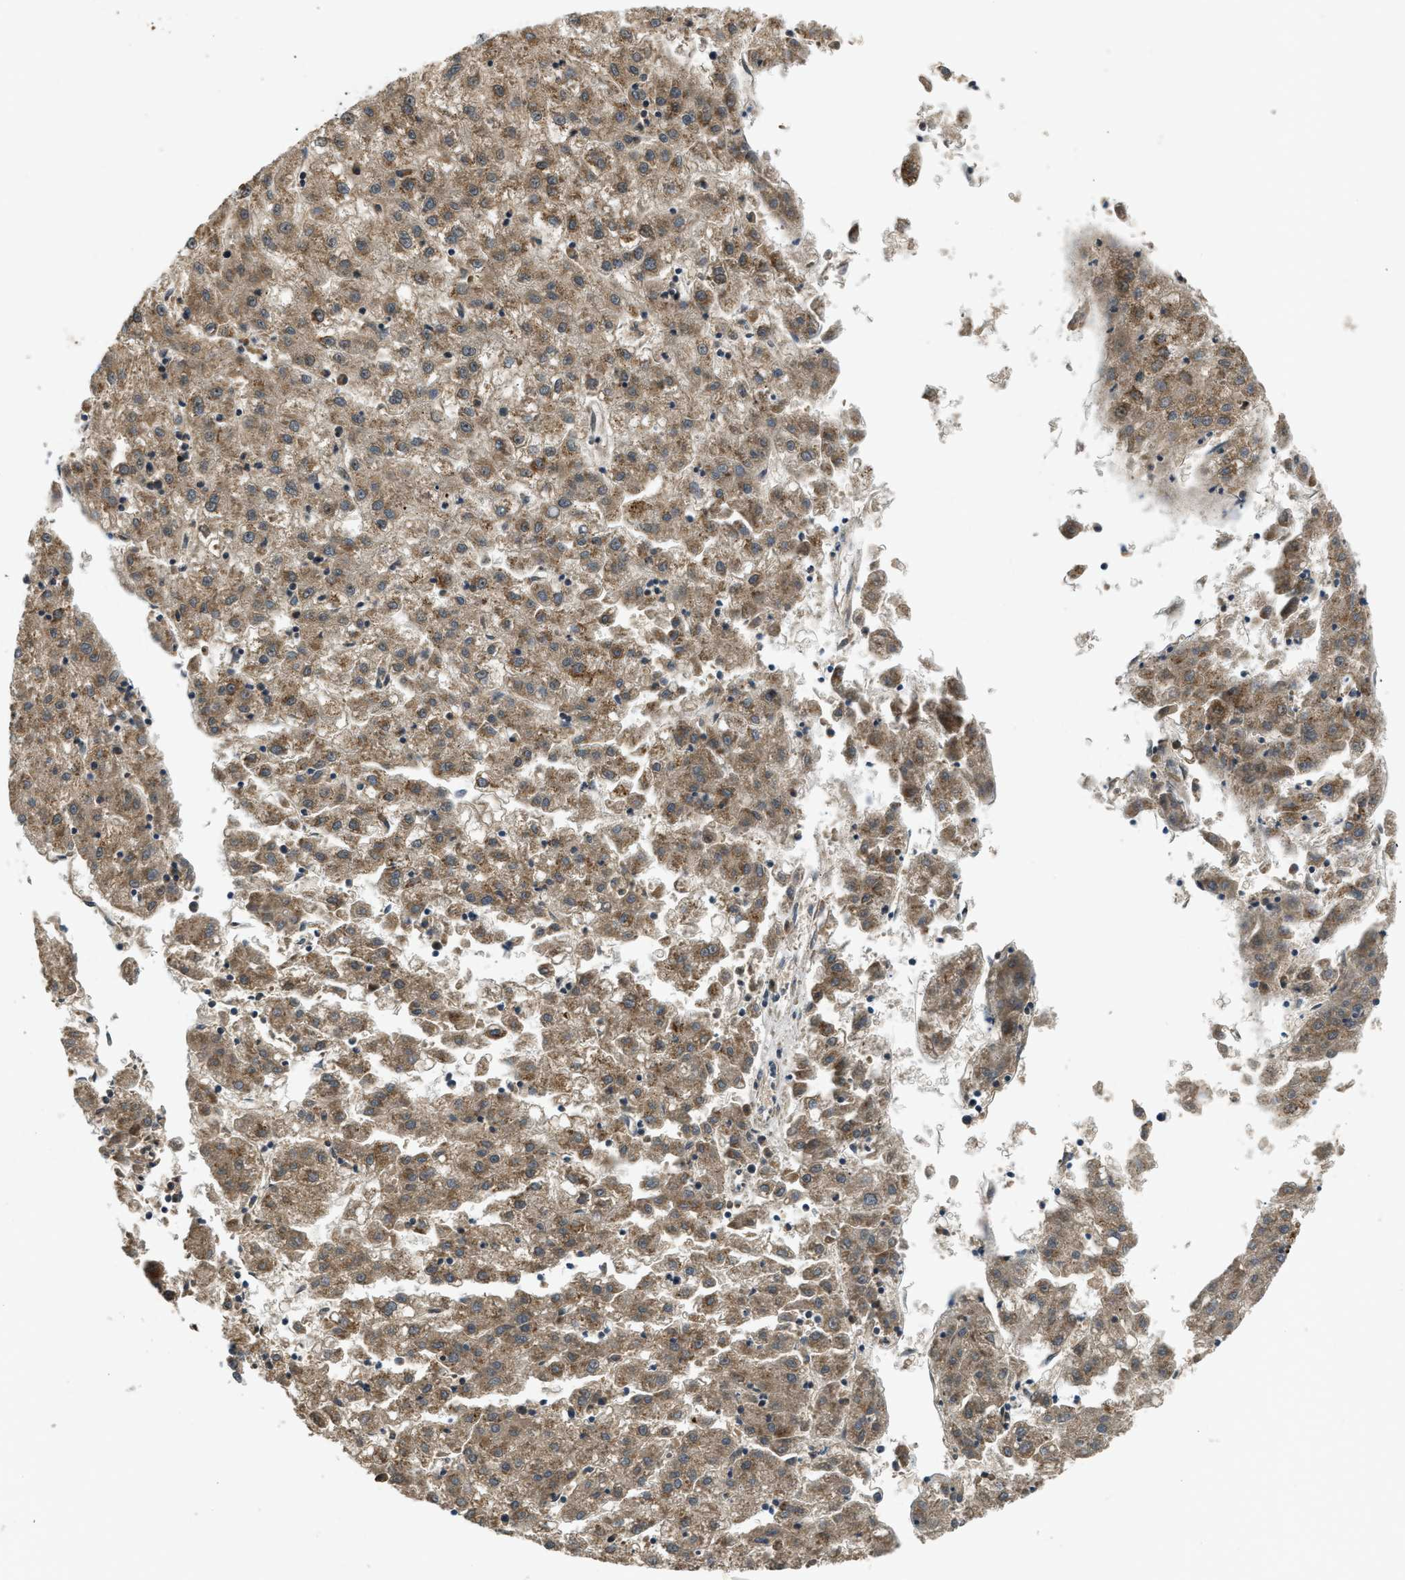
{"staining": {"intensity": "moderate", "quantity": ">75%", "location": "cytoplasmic/membranous"}, "tissue": "liver cancer", "cell_type": "Tumor cells", "image_type": "cancer", "snomed": [{"axis": "morphology", "description": "Carcinoma, Hepatocellular, NOS"}, {"axis": "topography", "description": "Liver"}], "caption": "Liver cancer stained with a protein marker displays moderate staining in tumor cells.", "gene": "TRAPPC14", "patient": {"sex": "male", "age": 72}}